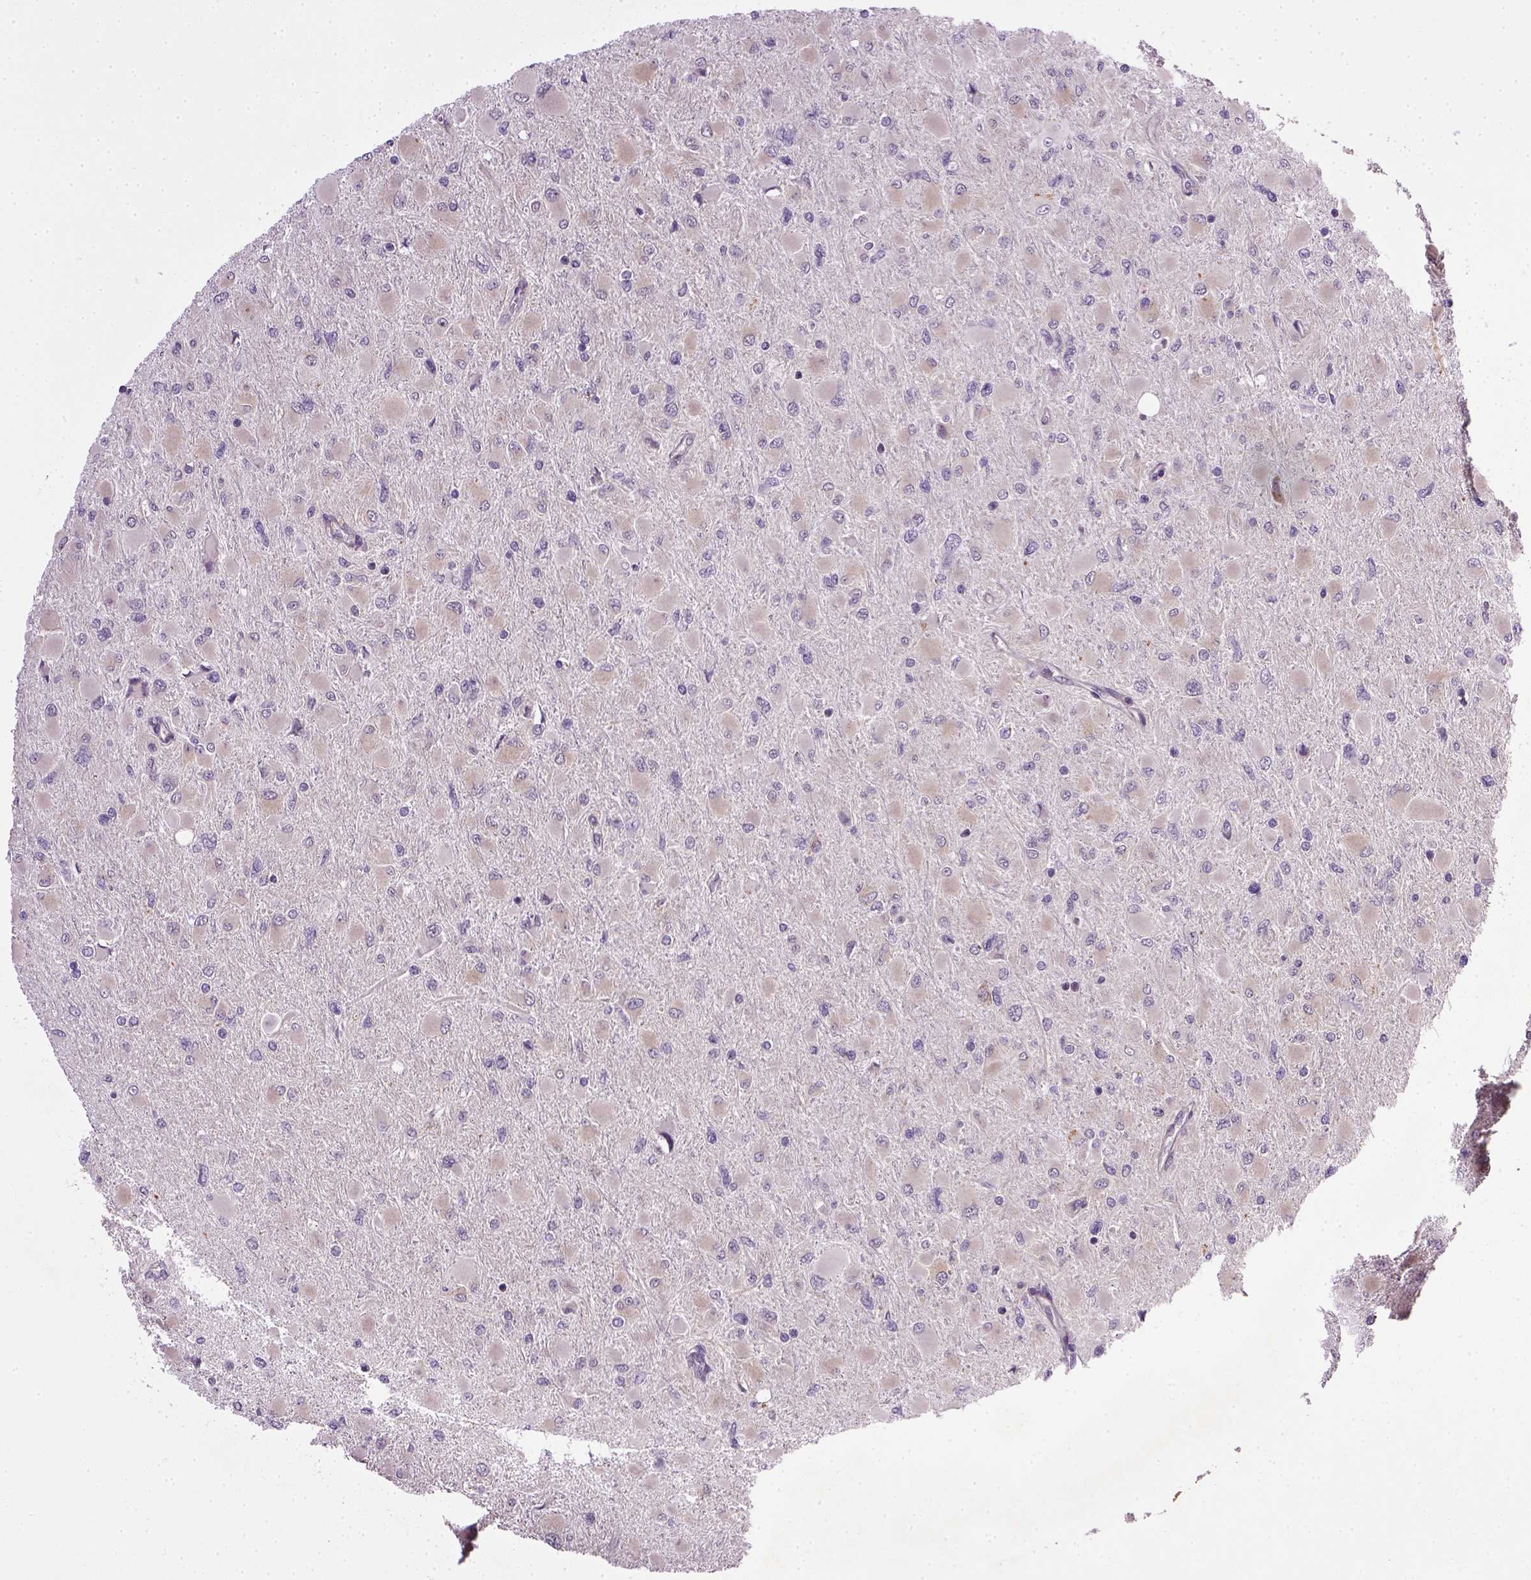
{"staining": {"intensity": "negative", "quantity": "none", "location": "none"}, "tissue": "glioma", "cell_type": "Tumor cells", "image_type": "cancer", "snomed": [{"axis": "morphology", "description": "Glioma, malignant, High grade"}, {"axis": "topography", "description": "Cerebral cortex"}], "caption": "High power microscopy micrograph of an immunohistochemistry (IHC) histopathology image of glioma, revealing no significant positivity in tumor cells.", "gene": "TPRG1", "patient": {"sex": "female", "age": 36}}